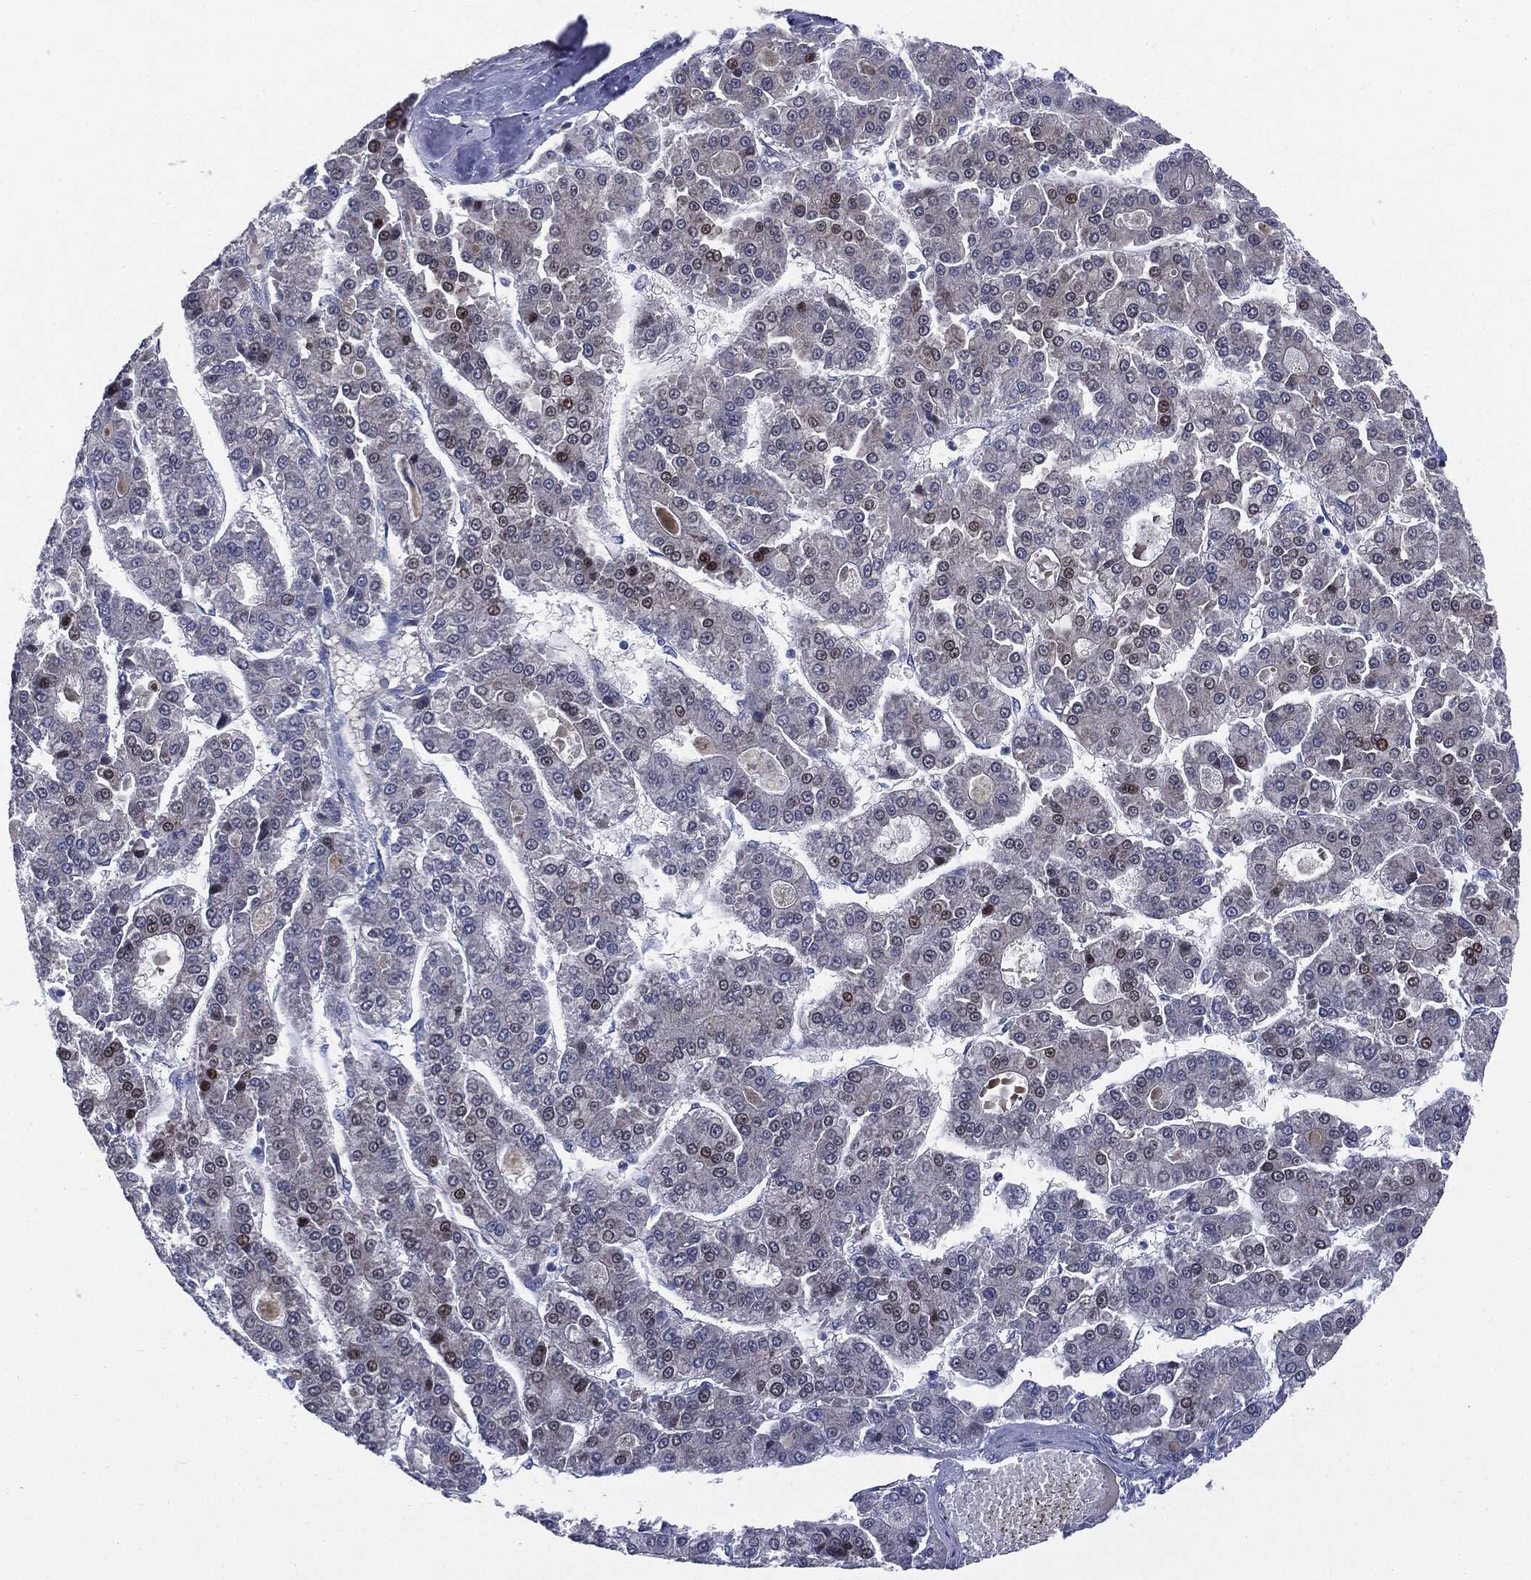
{"staining": {"intensity": "weak", "quantity": "<25%", "location": "nuclear"}, "tissue": "liver cancer", "cell_type": "Tumor cells", "image_type": "cancer", "snomed": [{"axis": "morphology", "description": "Carcinoma, Hepatocellular, NOS"}, {"axis": "topography", "description": "Liver"}], "caption": "High power microscopy image of an immunohistochemistry (IHC) micrograph of liver cancer, revealing no significant expression in tumor cells.", "gene": "KRT5", "patient": {"sex": "male", "age": 70}}